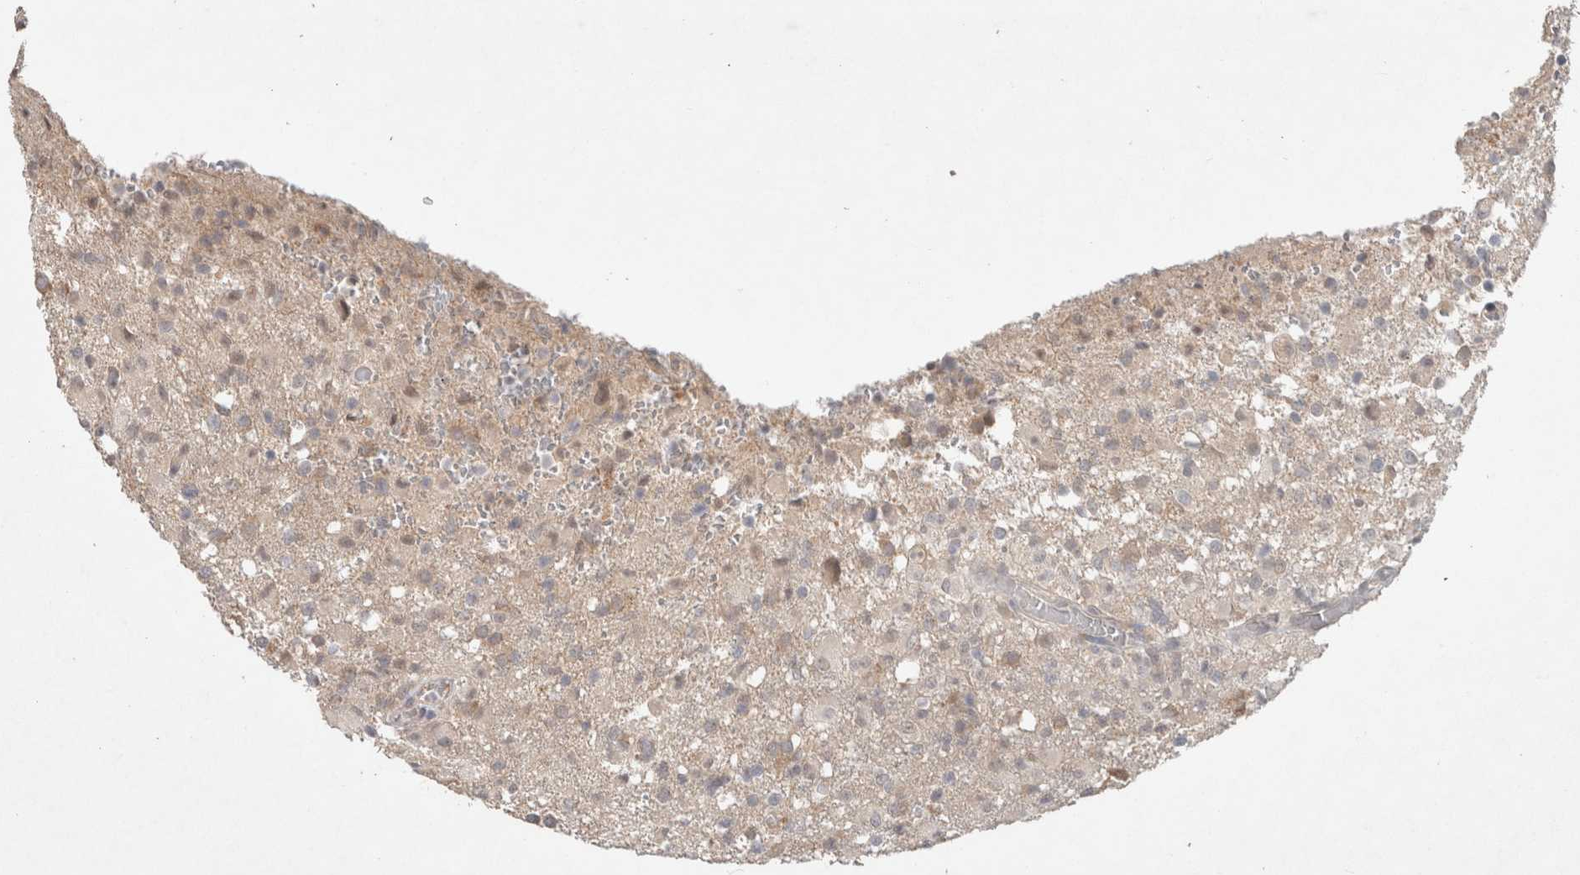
{"staining": {"intensity": "weak", "quantity": "<25%", "location": "cytoplasmic/membranous"}, "tissue": "glioma", "cell_type": "Tumor cells", "image_type": "cancer", "snomed": [{"axis": "morphology", "description": "Glioma, malignant, High grade"}, {"axis": "topography", "description": "Brain"}], "caption": "Immunohistochemistry of human glioma exhibits no staining in tumor cells.", "gene": "RASAL2", "patient": {"sex": "female", "age": 57}}